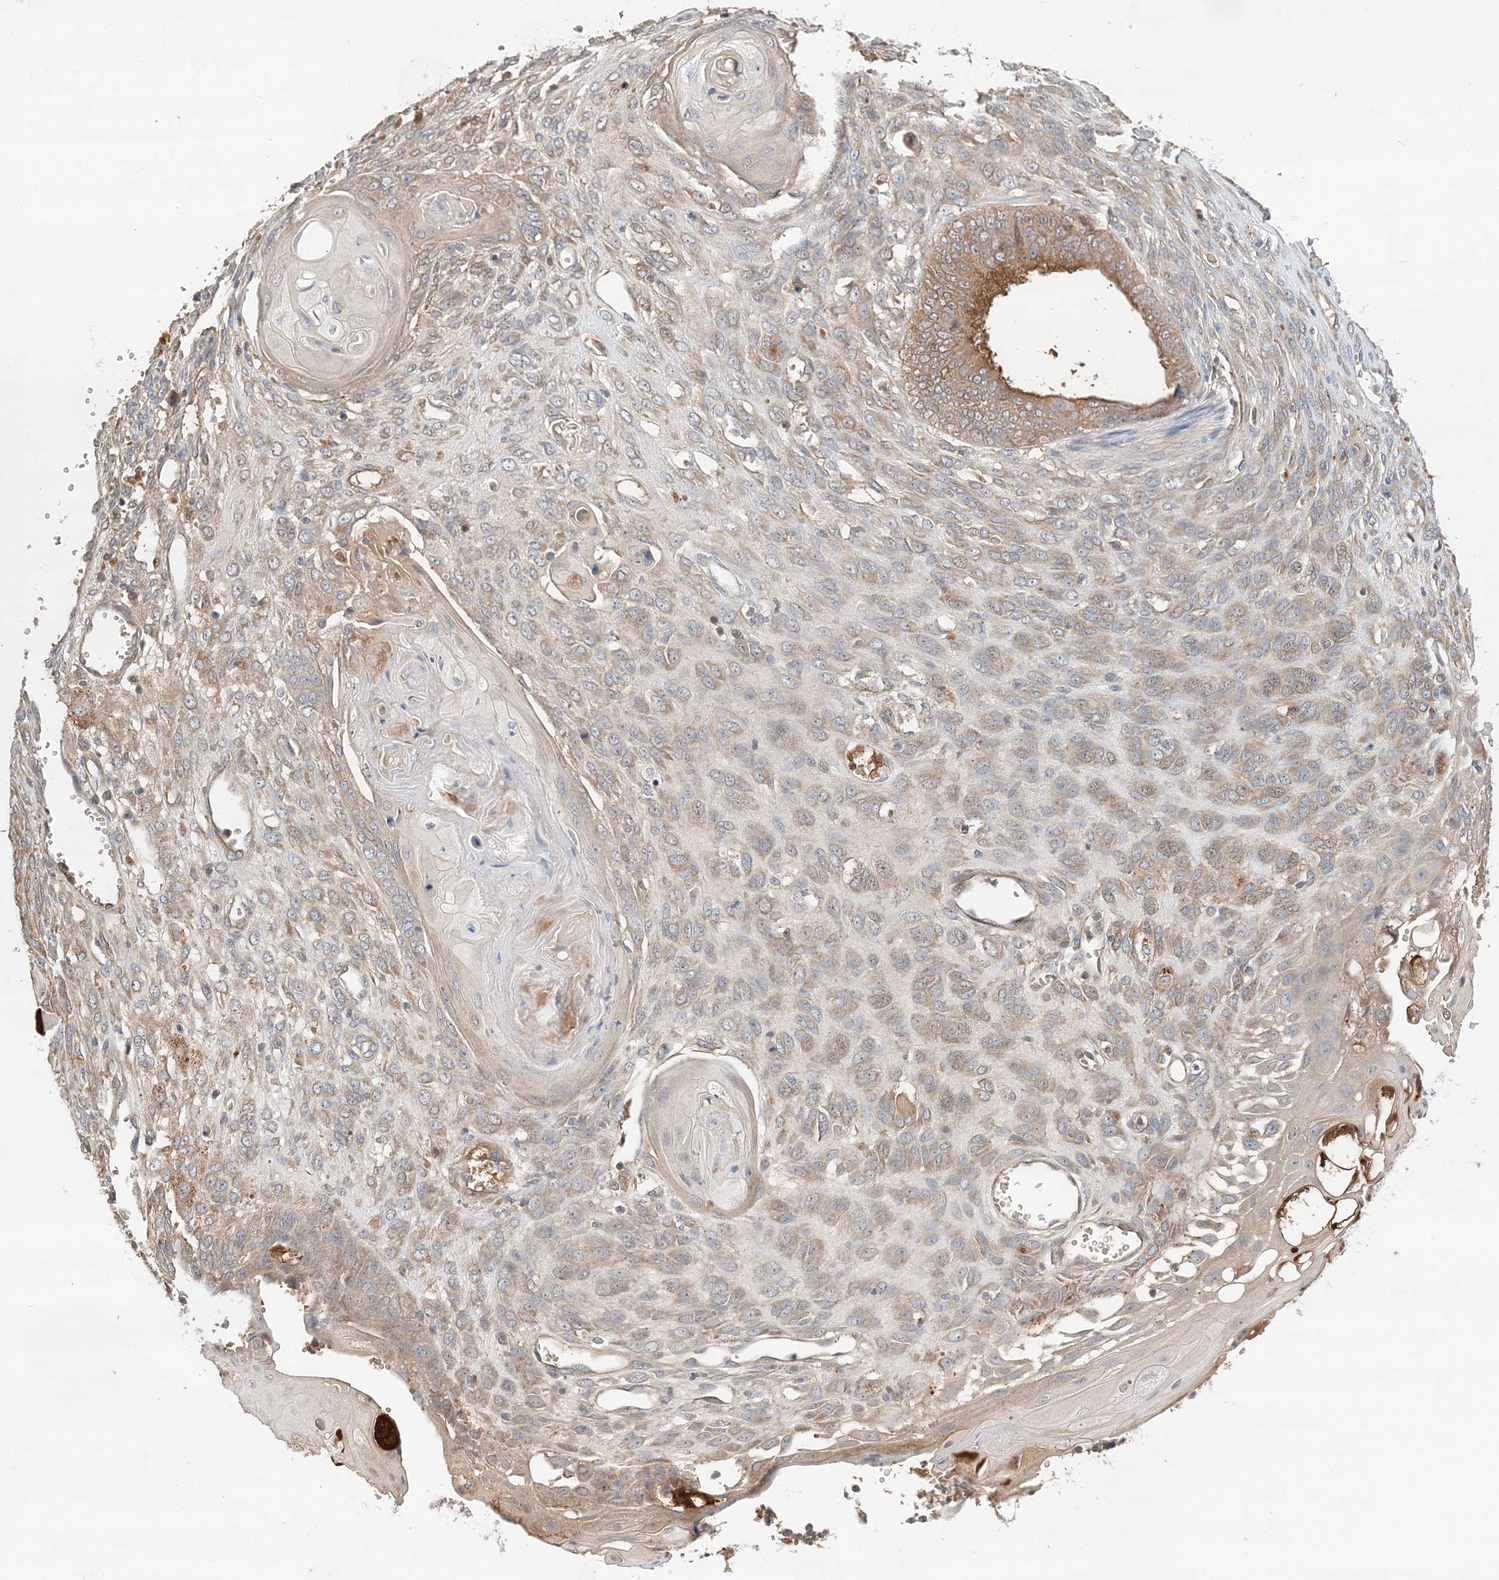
{"staining": {"intensity": "moderate", "quantity": "25%-75%", "location": "cytoplasmic/membranous"}, "tissue": "endometrial cancer", "cell_type": "Tumor cells", "image_type": "cancer", "snomed": [{"axis": "morphology", "description": "Adenocarcinoma, NOS"}, {"axis": "topography", "description": "Endometrium"}], "caption": "Protein staining of endometrial cancer tissue displays moderate cytoplasmic/membranous staining in approximately 25%-75% of tumor cells.", "gene": "SYCP3", "patient": {"sex": "female", "age": 32}}